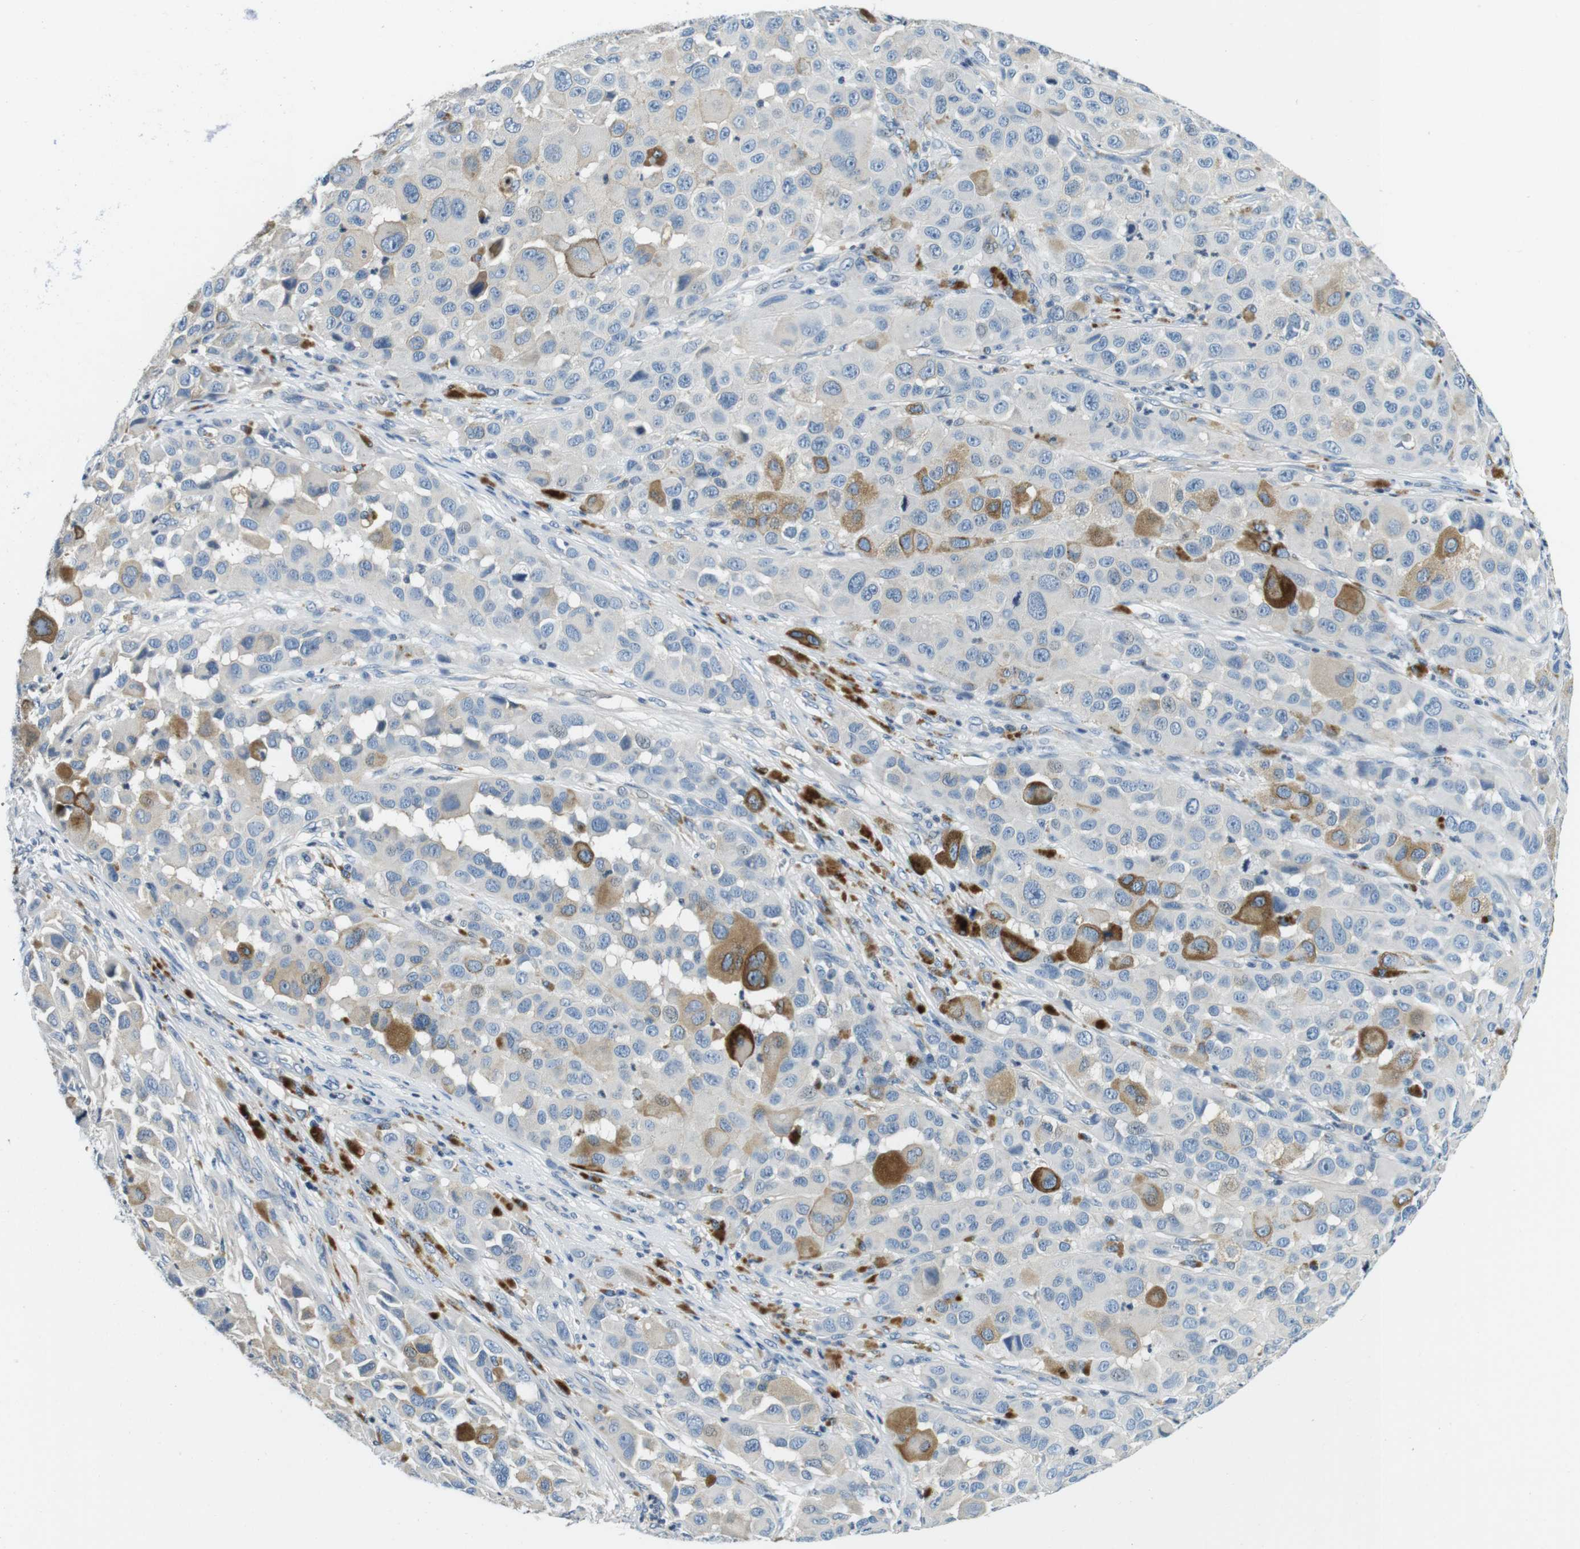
{"staining": {"intensity": "moderate", "quantity": "<25%", "location": "cytoplasmic/membranous"}, "tissue": "melanoma", "cell_type": "Tumor cells", "image_type": "cancer", "snomed": [{"axis": "morphology", "description": "Malignant melanoma, NOS"}, {"axis": "topography", "description": "Skin"}], "caption": "Approximately <25% of tumor cells in human melanoma show moderate cytoplasmic/membranous protein positivity as visualized by brown immunohistochemical staining.", "gene": "KCNJ5", "patient": {"sex": "male", "age": 96}}